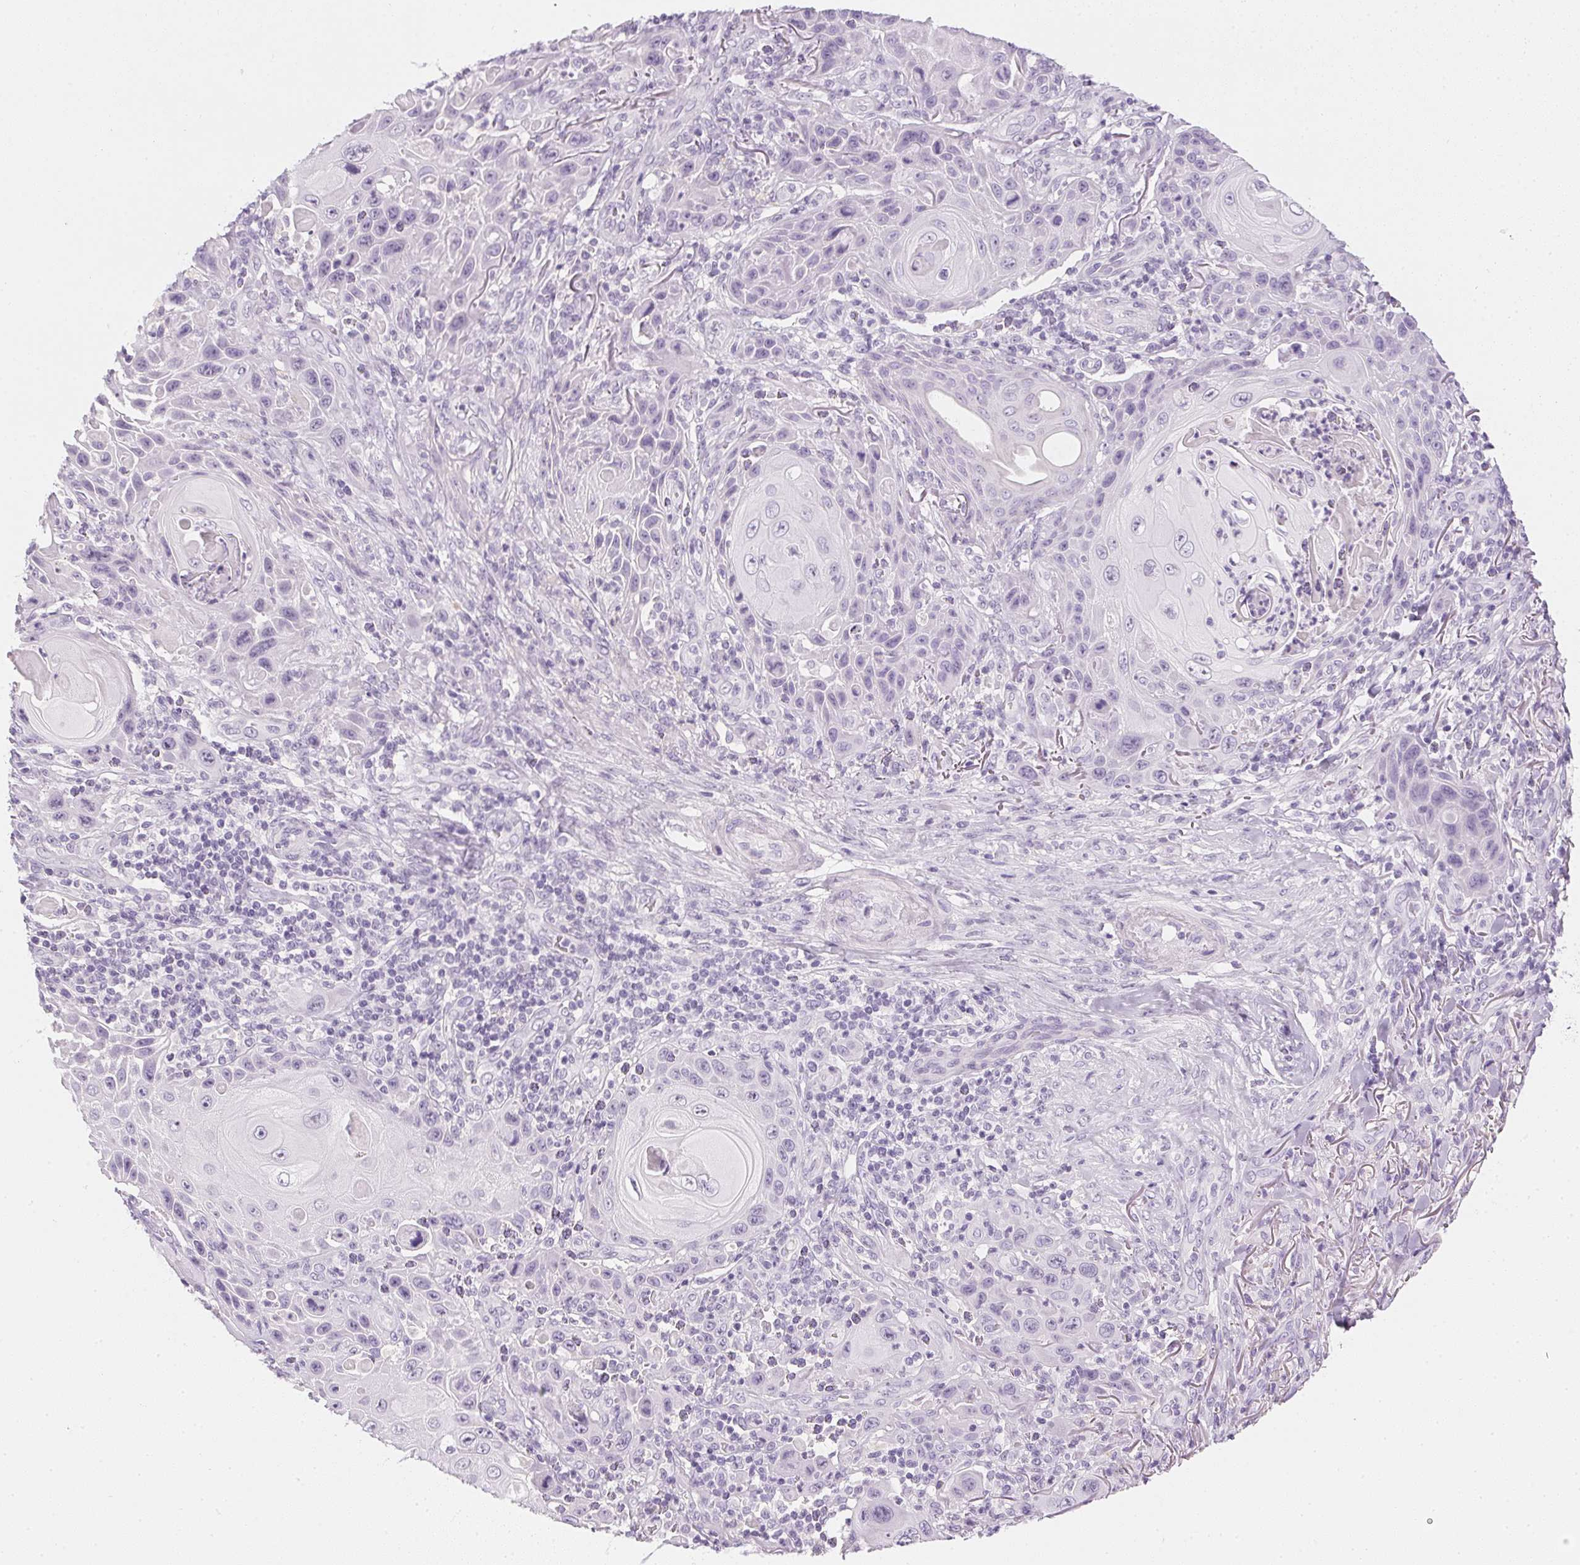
{"staining": {"intensity": "negative", "quantity": "none", "location": "none"}, "tissue": "skin cancer", "cell_type": "Tumor cells", "image_type": "cancer", "snomed": [{"axis": "morphology", "description": "Squamous cell carcinoma, NOS"}, {"axis": "topography", "description": "Skin"}], "caption": "Squamous cell carcinoma (skin) stained for a protein using IHC reveals no expression tumor cells.", "gene": "PPY", "patient": {"sex": "female", "age": 94}}